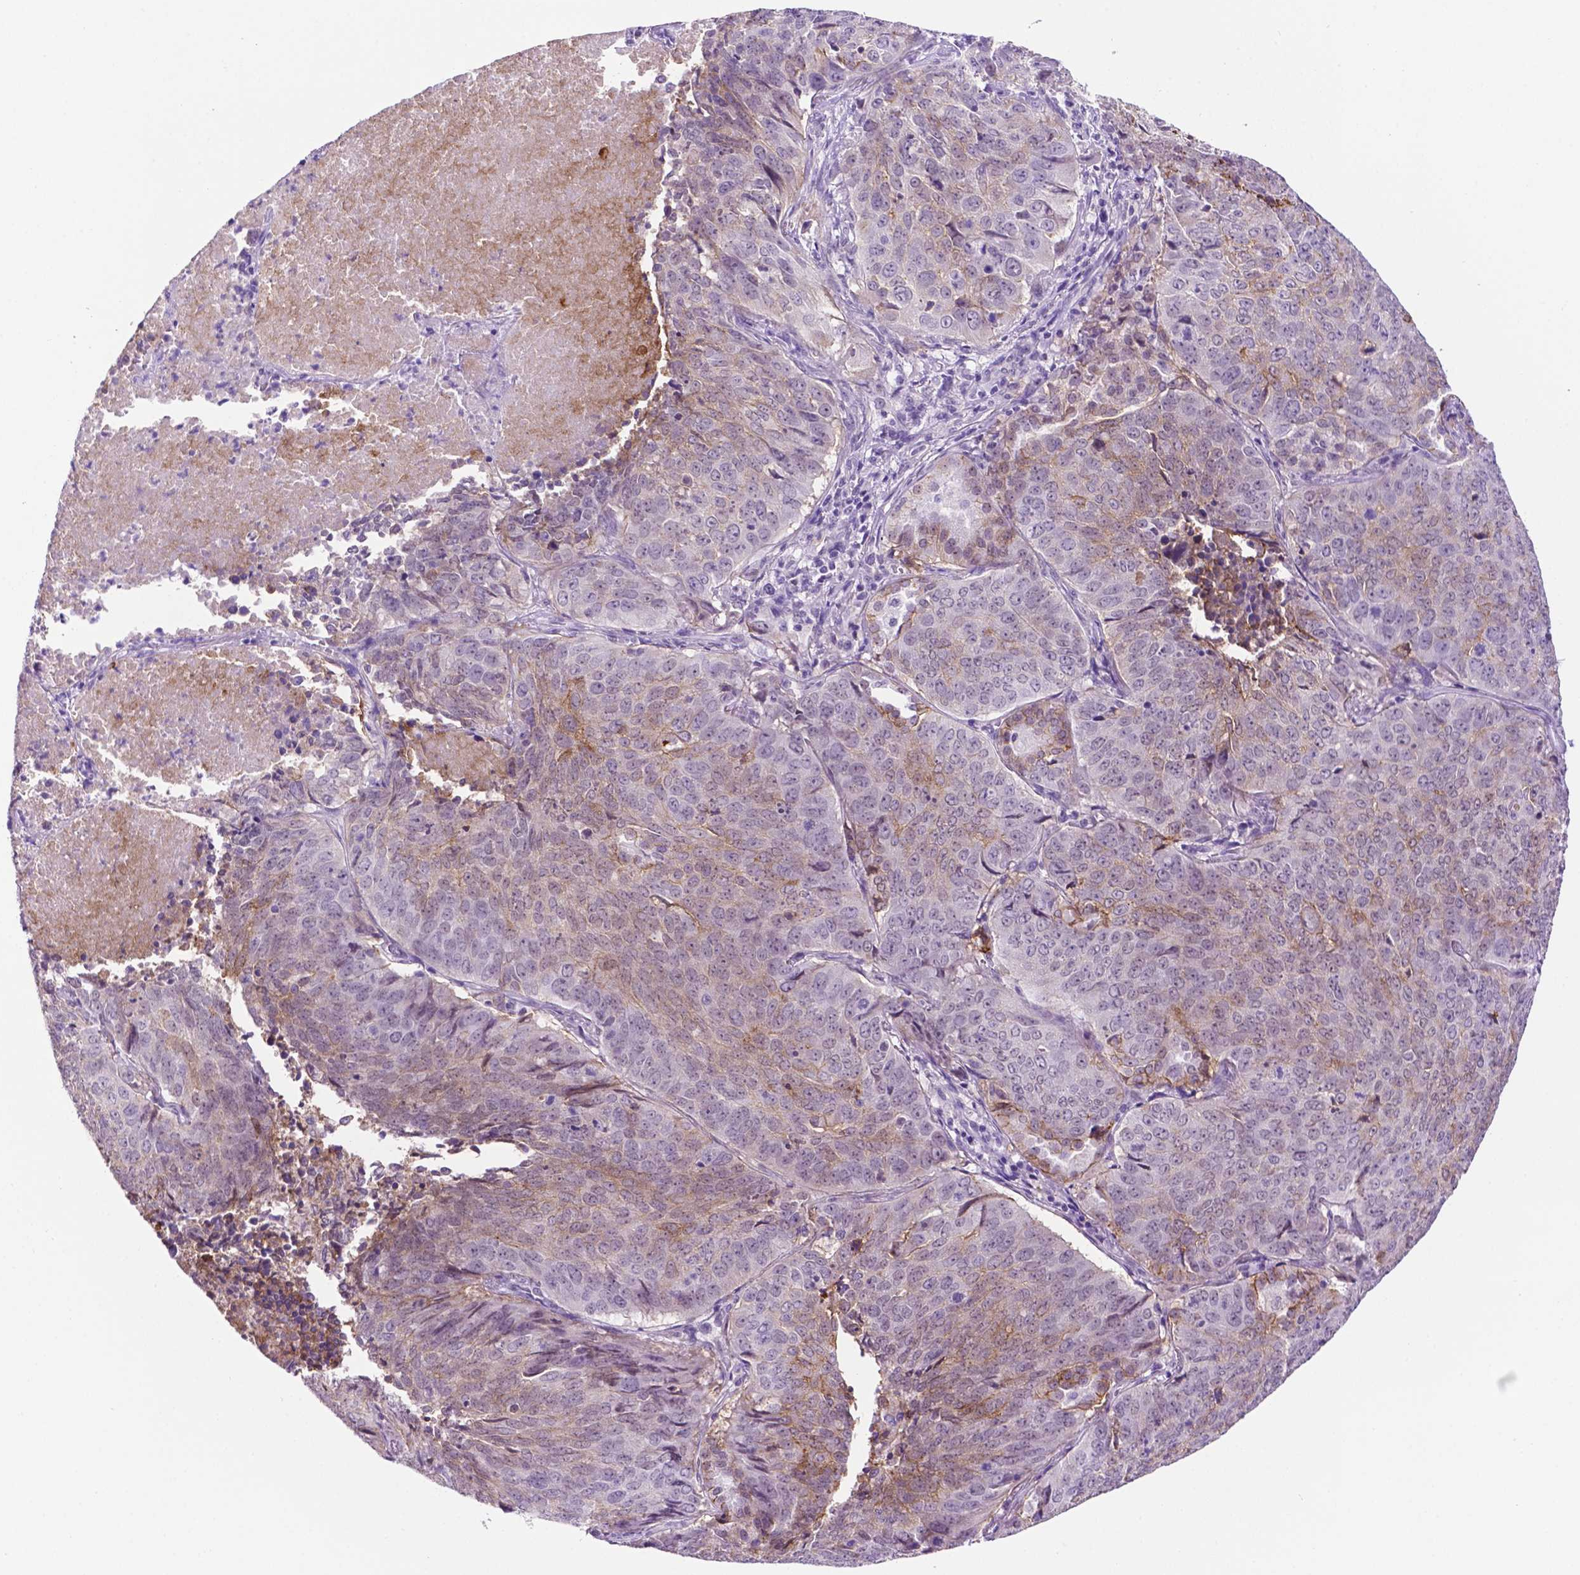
{"staining": {"intensity": "weak", "quantity": "<25%", "location": "cytoplasmic/membranous"}, "tissue": "lung cancer", "cell_type": "Tumor cells", "image_type": "cancer", "snomed": [{"axis": "morphology", "description": "Normal tissue, NOS"}, {"axis": "morphology", "description": "Squamous cell carcinoma, NOS"}, {"axis": "topography", "description": "Bronchus"}, {"axis": "topography", "description": "Lung"}], "caption": "Immunohistochemical staining of human squamous cell carcinoma (lung) demonstrates no significant expression in tumor cells.", "gene": "TACSTD2", "patient": {"sex": "male", "age": 64}}